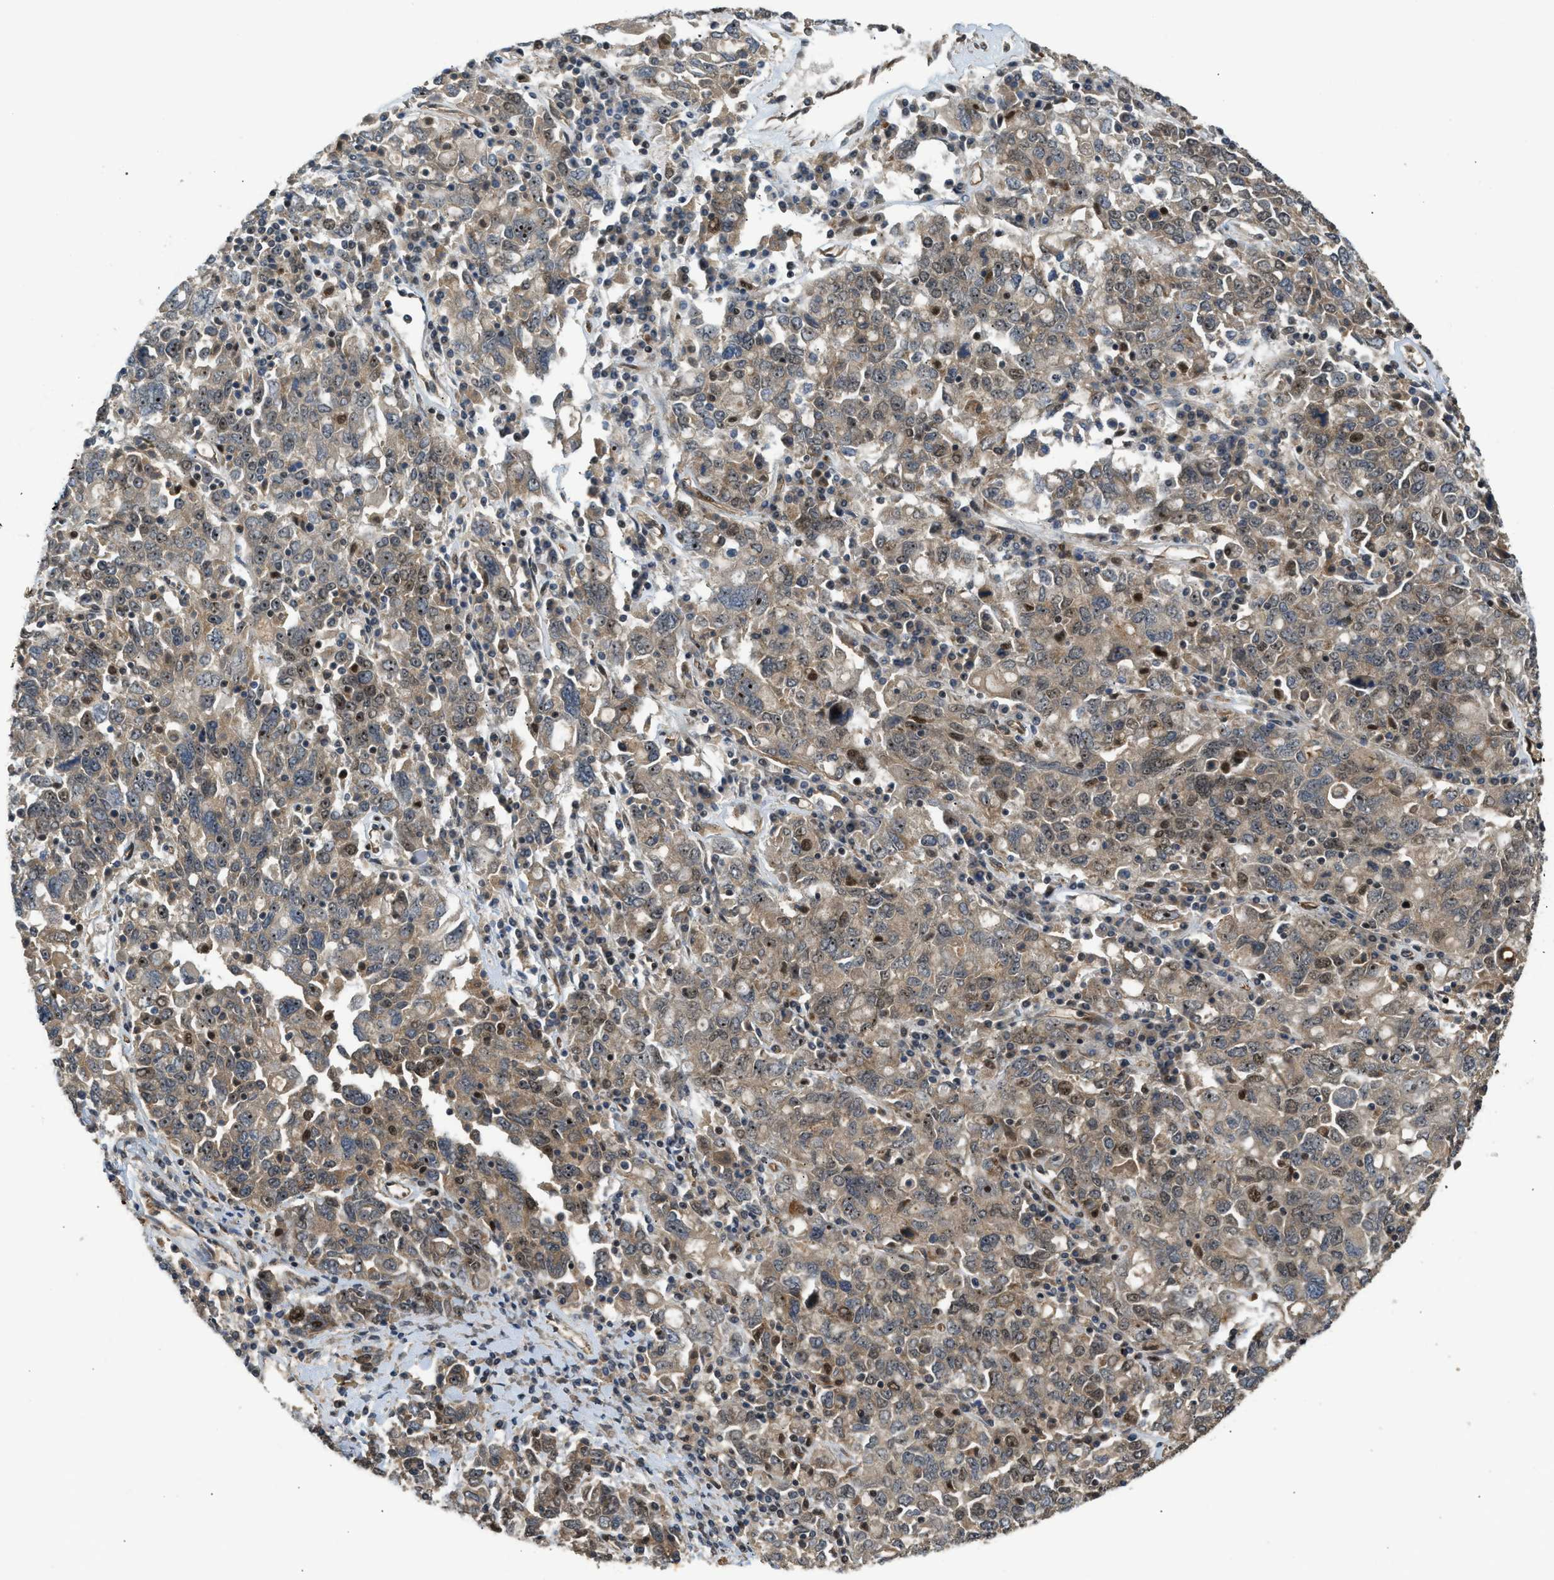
{"staining": {"intensity": "moderate", "quantity": "25%-75%", "location": "cytoplasmic/membranous,nuclear"}, "tissue": "ovarian cancer", "cell_type": "Tumor cells", "image_type": "cancer", "snomed": [{"axis": "morphology", "description": "Carcinoma, endometroid"}, {"axis": "topography", "description": "Ovary"}], "caption": "Ovarian cancer stained with immunohistochemistry (IHC) exhibits moderate cytoplasmic/membranous and nuclear staining in approximately 25%-75% of tumor cells.", "gene": "GET1", "patient": {"sex": "female", "age": 62}}